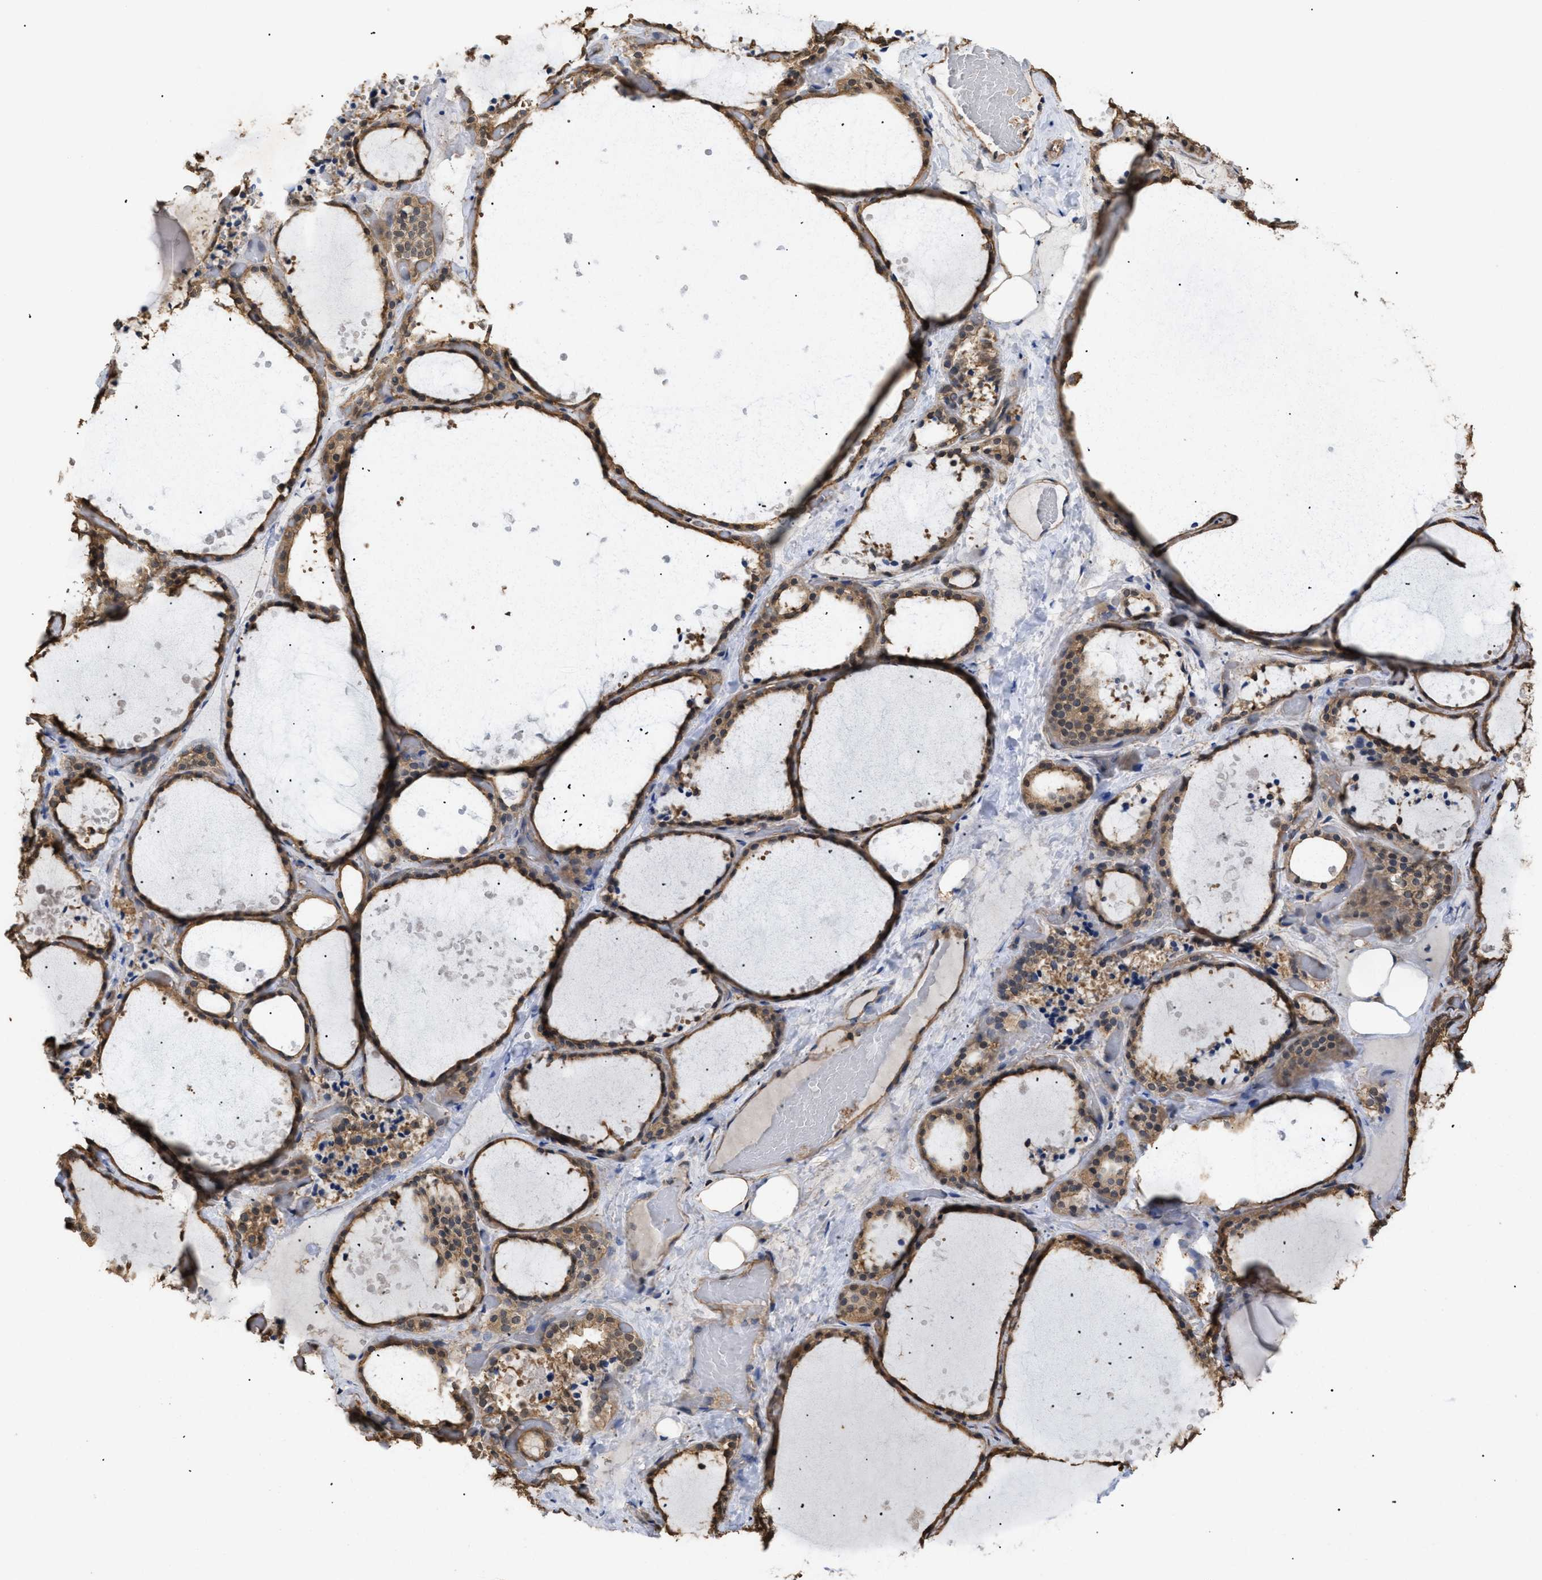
{"staining": {"intensity": "moderate", "quantity": ">75%", "location": "cytoplasmic/membranous"}, "tissue": "thyroid gland", "cell_type": "Glandular cells", "image_type": "normal", "snomed": [{"axis": "morphology", "description": "Normal tissue, NOS"}, {"axis": "topography", "description": "Thyroid gland"}], "caption": "Immunohistochemistry (IHC) histopathology image of benign human thyroid gland stained for a protein (brown), which shows medium levels of moderate cytoplasmic/membranous expression in approximately >75% of glandular cells.", "gene": "CALM1", "patient": {"sex": "female", "age": 44}}